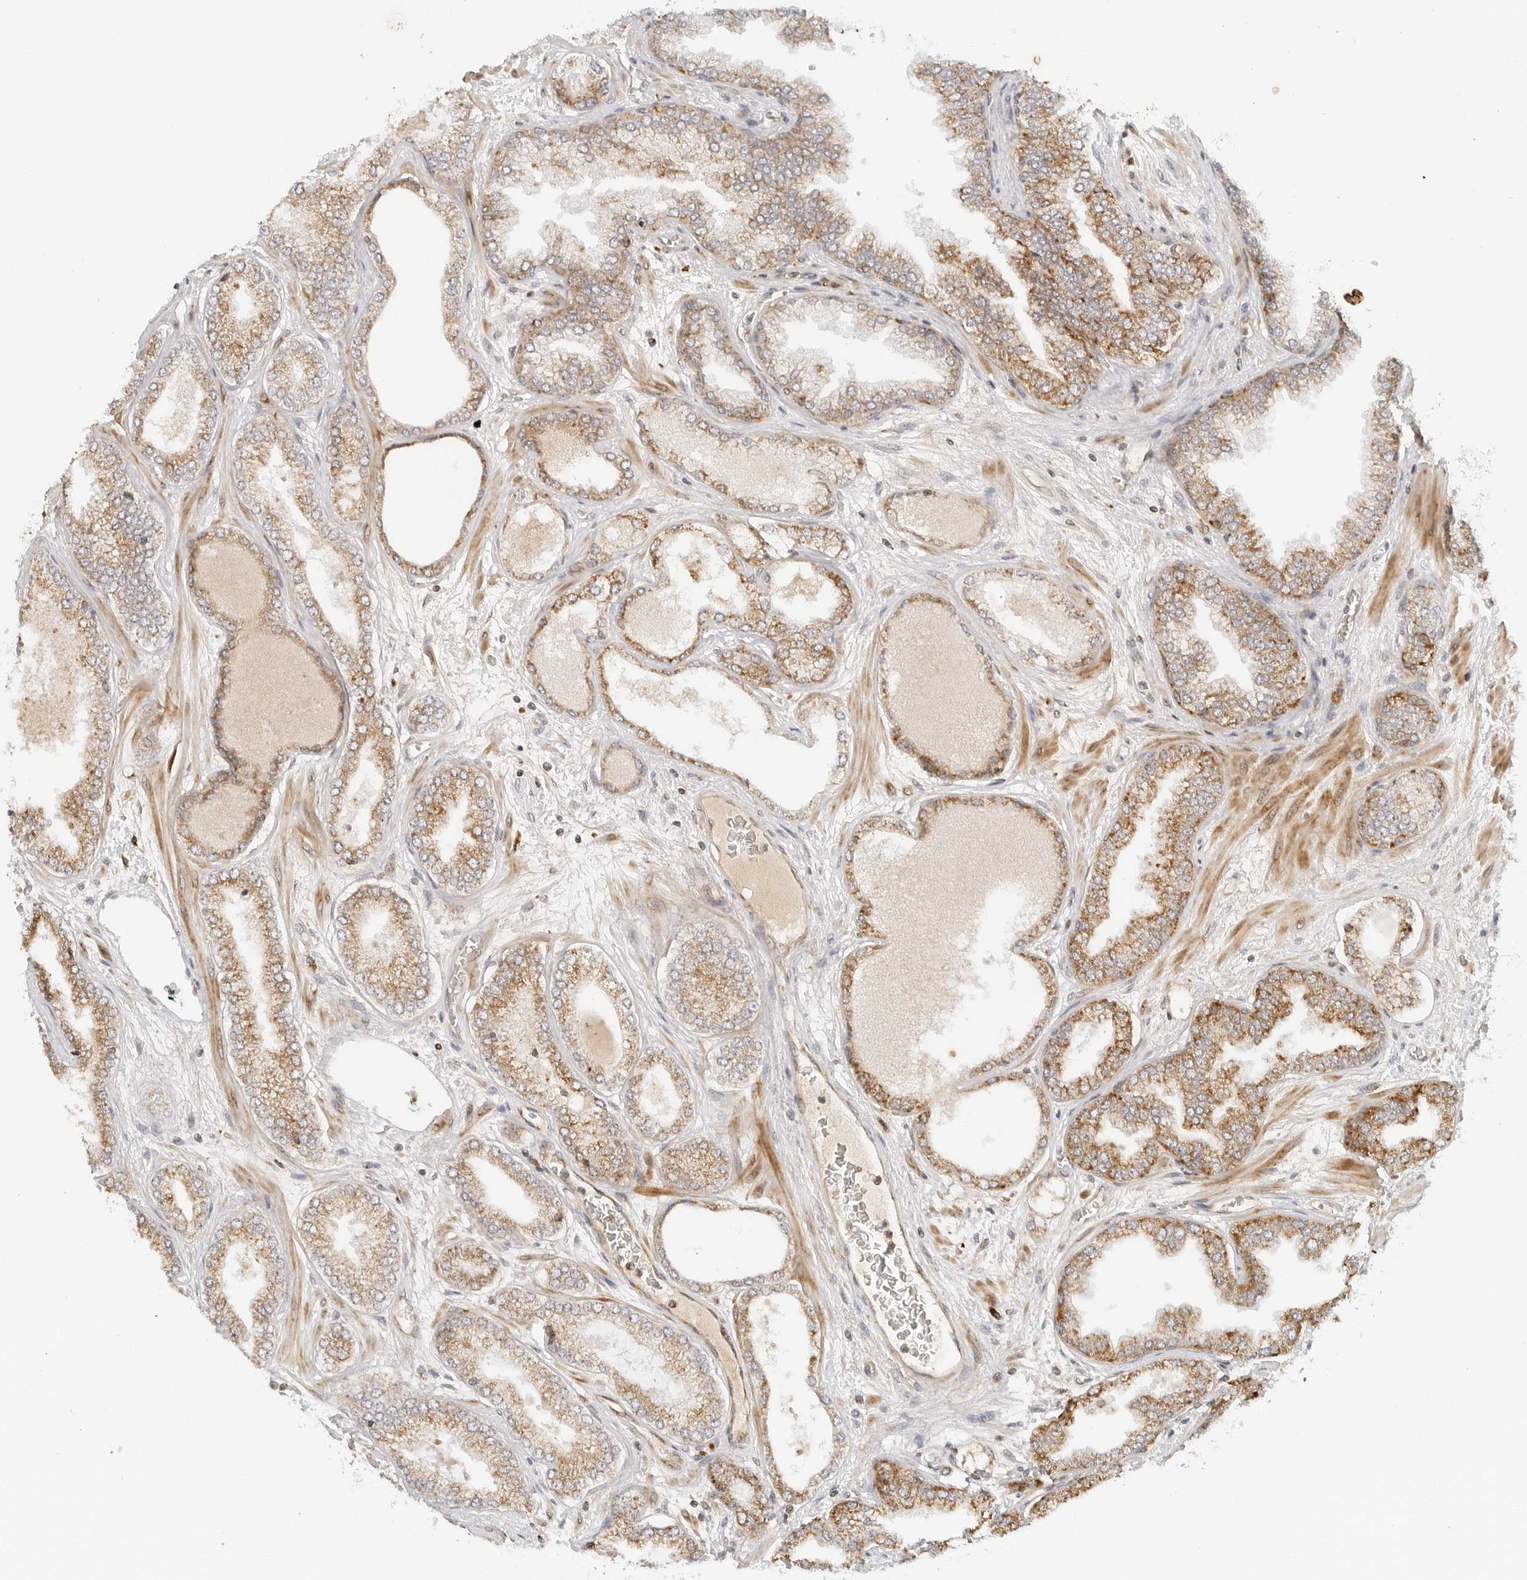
{"staining": {"intensity": "moderate", "quantity": ">75%", "location": "cytoplasmic/membranous"}, "tissue": "prostate cancer", "cell_type": "Tumor cells", "image_type": "cancer", "snomed": [{"axis": "morphology", "description": "Adenocarcinoma, High grade"}, {"axis": "topography", "description": "Prostate"}], "caption": "Immunohistochemical staining of high-grade adenocarcinoma (prostate) exhibits medium levels of moderate cytoplasmic/membranous positivity in approximately >75% of tumor cells.", "gene": "DYRK4", "patient": {"sex": "male", "age": 58}}